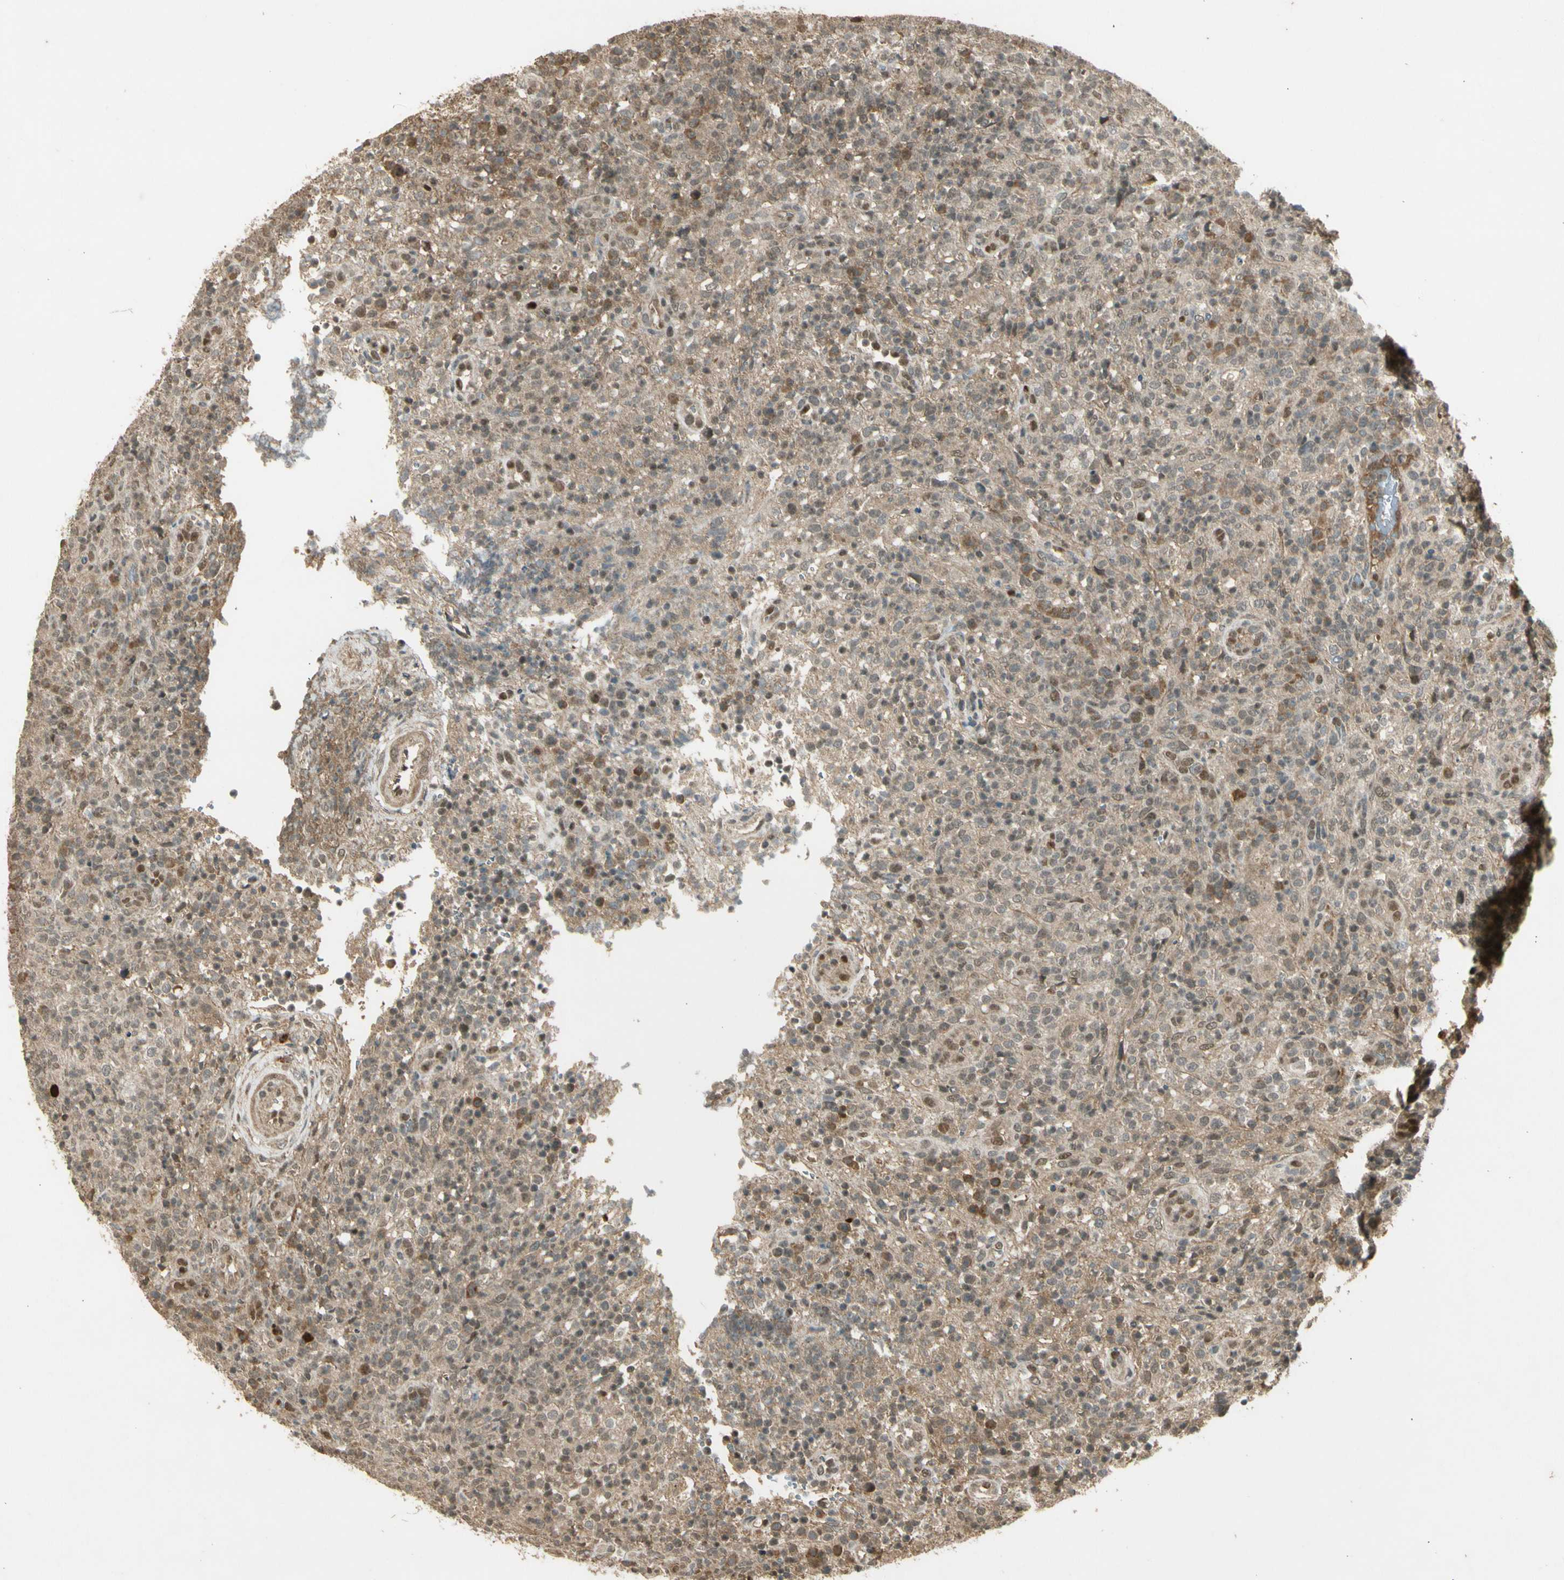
{"staining": {"intensity": "weak", "quantity": ">75%", "location": "cytoplasmic/membranous,nuclear"}, "tissue": "lymphoma", "cell_type": "Tumor cells", "image_type": "cancer", "snomed": [{"axis": "morphology", "description": "Malignant lymphoma, non-Hodgkin's type, High grade"}, {"axis": "topography", "description": "Lymph node"}], "caption": "This is a histology image of immunohistochemistry (IHC) staining of lymphoma, which shows weak staining in the cytoplasmic/membranous and nuclear of tumor cells.", "gene": "GMEB2", "patient": {"sex": "female", "age": 76}}